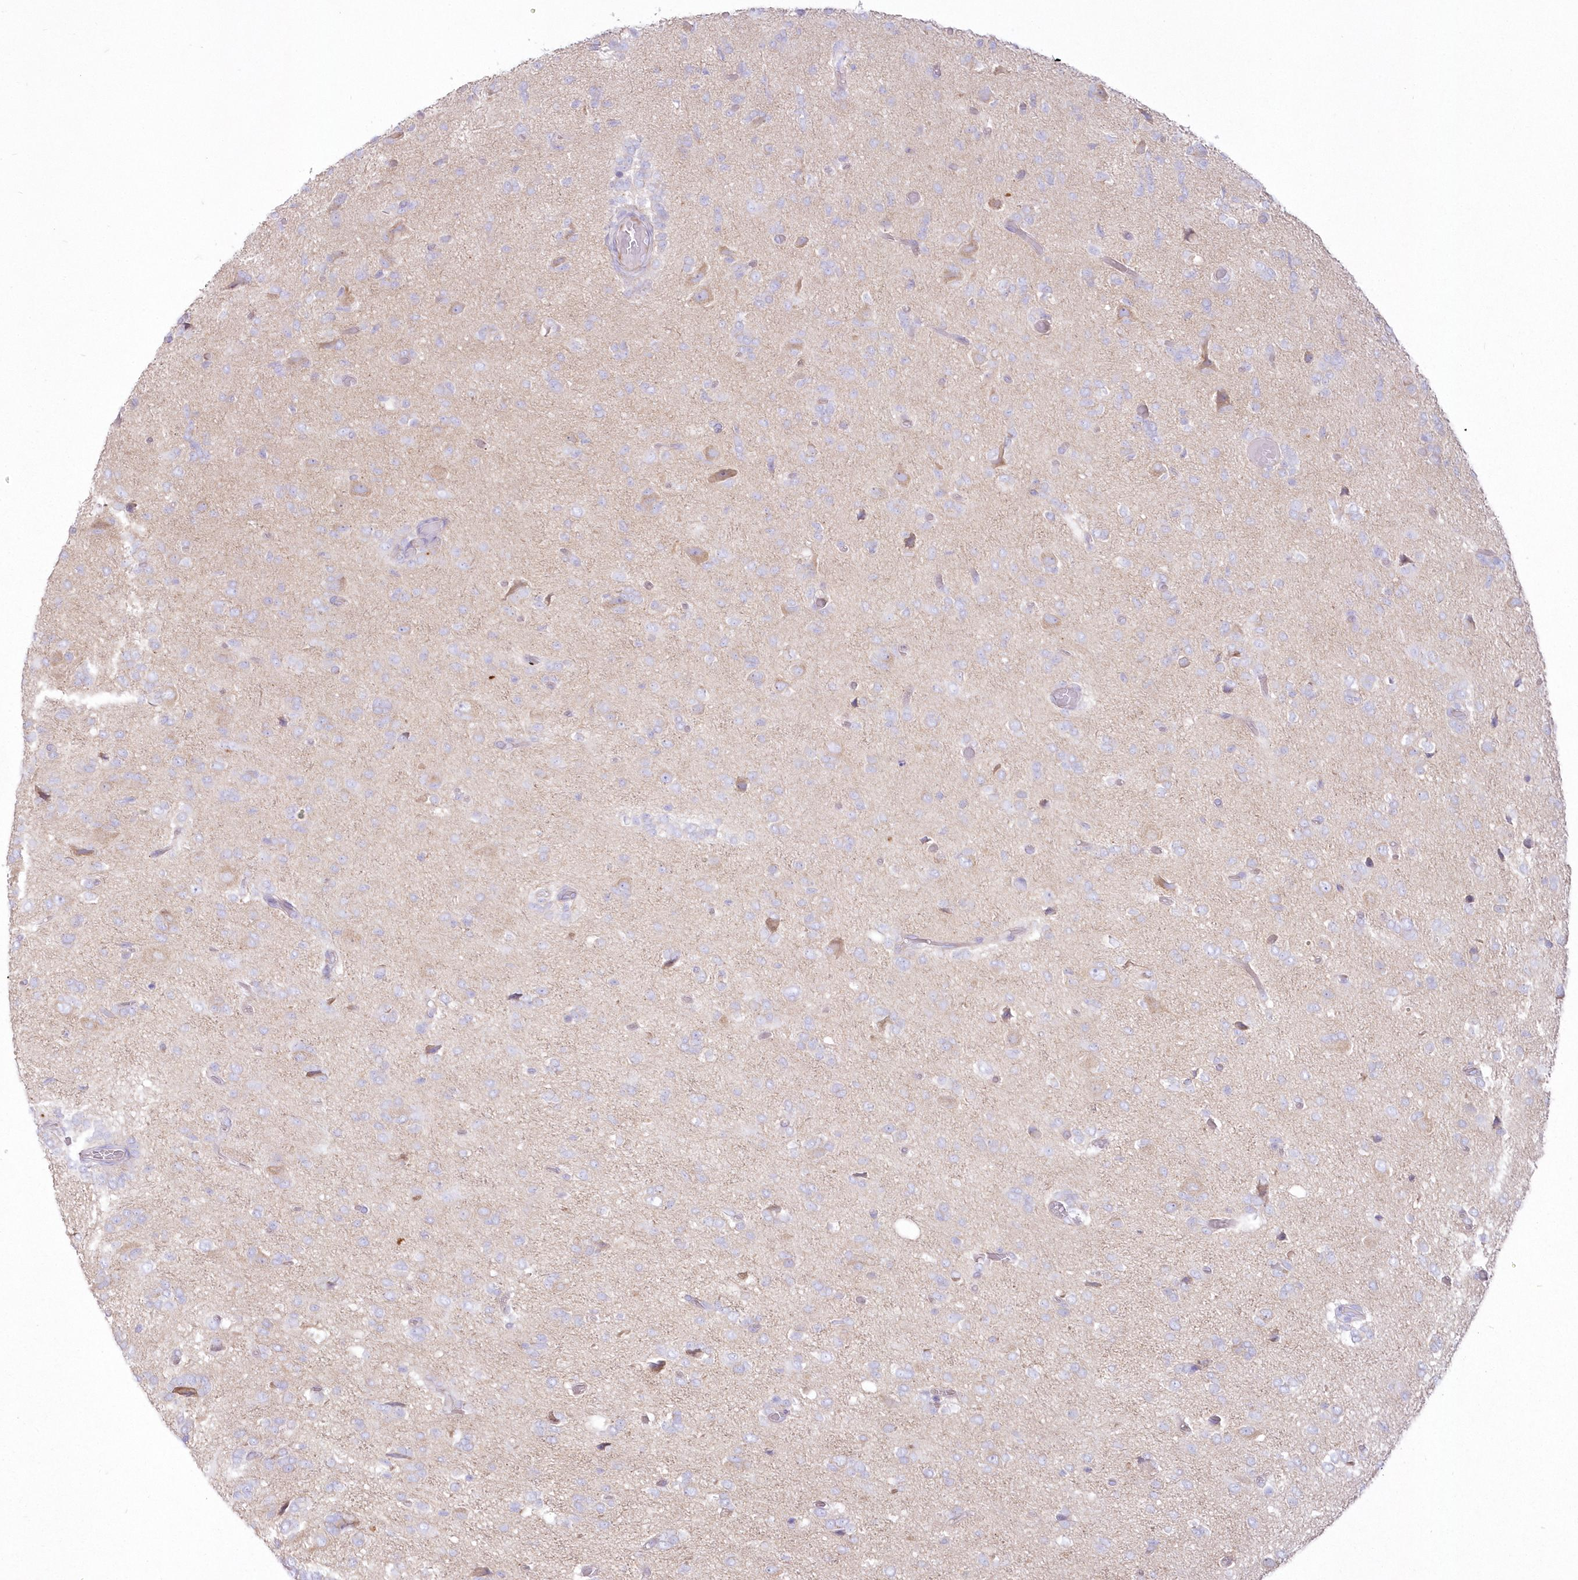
{"staining": {"intensity": "negative", "quantity": "none", "location": "none"}, "tissue": "glioma", "cell_type": "Tumor cells", "image_type": "cancer", "snomed": [{"axis": "morphology", "description": "Glioma, malignant, High grade"}, {"axis": "topography", "description": "Brain"}], "caption": "Tumor cells show no significant expression in glioma. Brightfield microscopy of IHC stained with DAB (3,3'-diaminobenzidine) (brown) and hematoxylin (blue), captured at high magnification.", "gene": "ZNF843", "patient": {"sex": "female", "age": 59}}